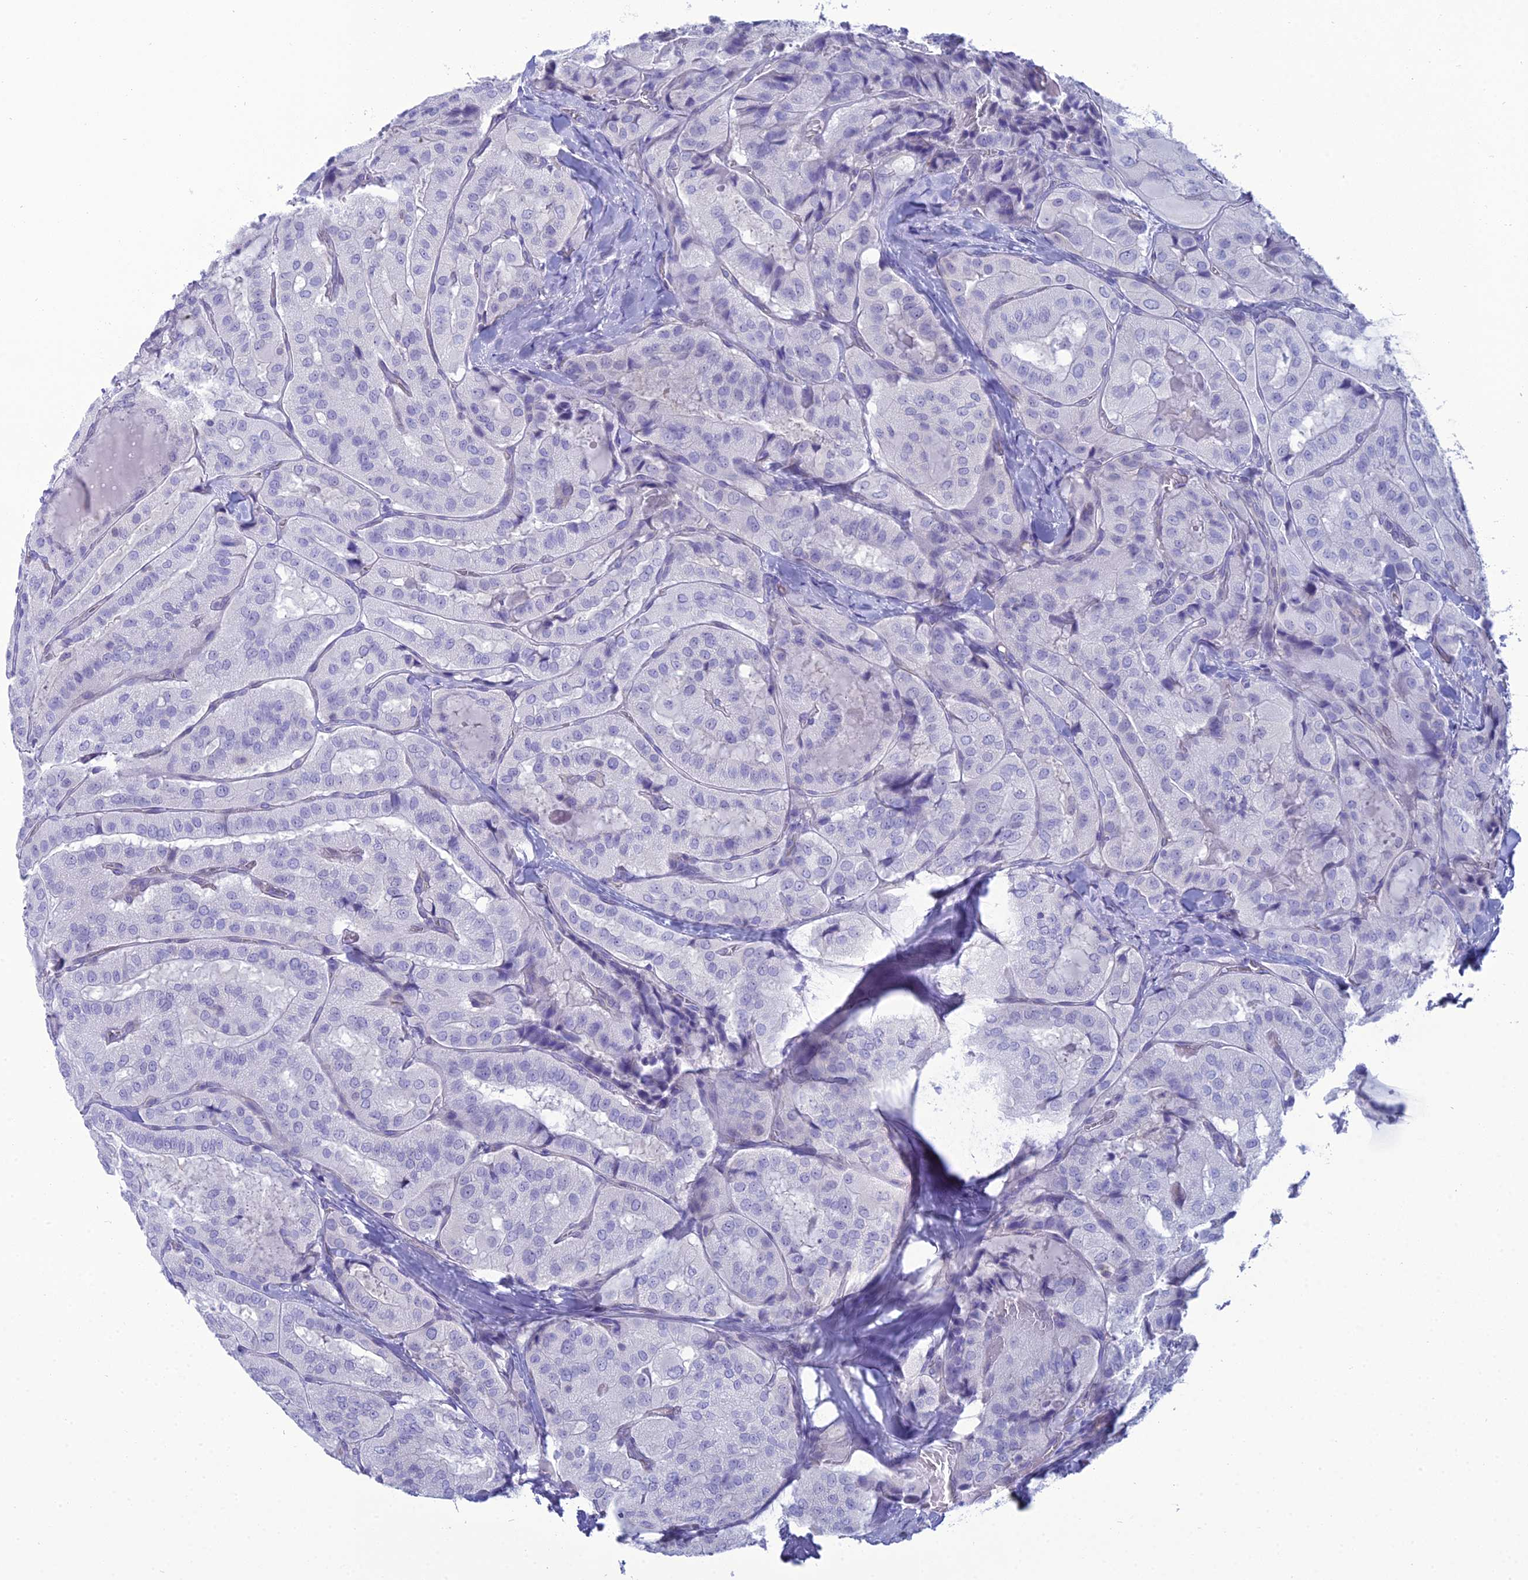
{"staining": {"intensity": "negative", "quantity": "none", "location": "none"}, "tissue": "thyroid cancer", "cell_type": "Tumor cells", "image_type": "cancer", "snomed": [{"axis": "morphology", "description": "Normal tissue, NOS"}, {"axis": "morphology", "description": "Papillary adenocarcinoma, NOS"}, {"axis": "topography", "description": "Thyroid gland"}], "caption": "An image of human thyroid cancer (papillary adenocarcinoma) is negative for staining in tumor cells. Brightfield microscopy of immunohistochemistry stained with DAB (3,3'-diaminobenzidine) (brown) and hematoxylin (blue), captured at high magnification.", "gene": "GNPNAT1", "patient": {"sex": "female", "age": 59}}